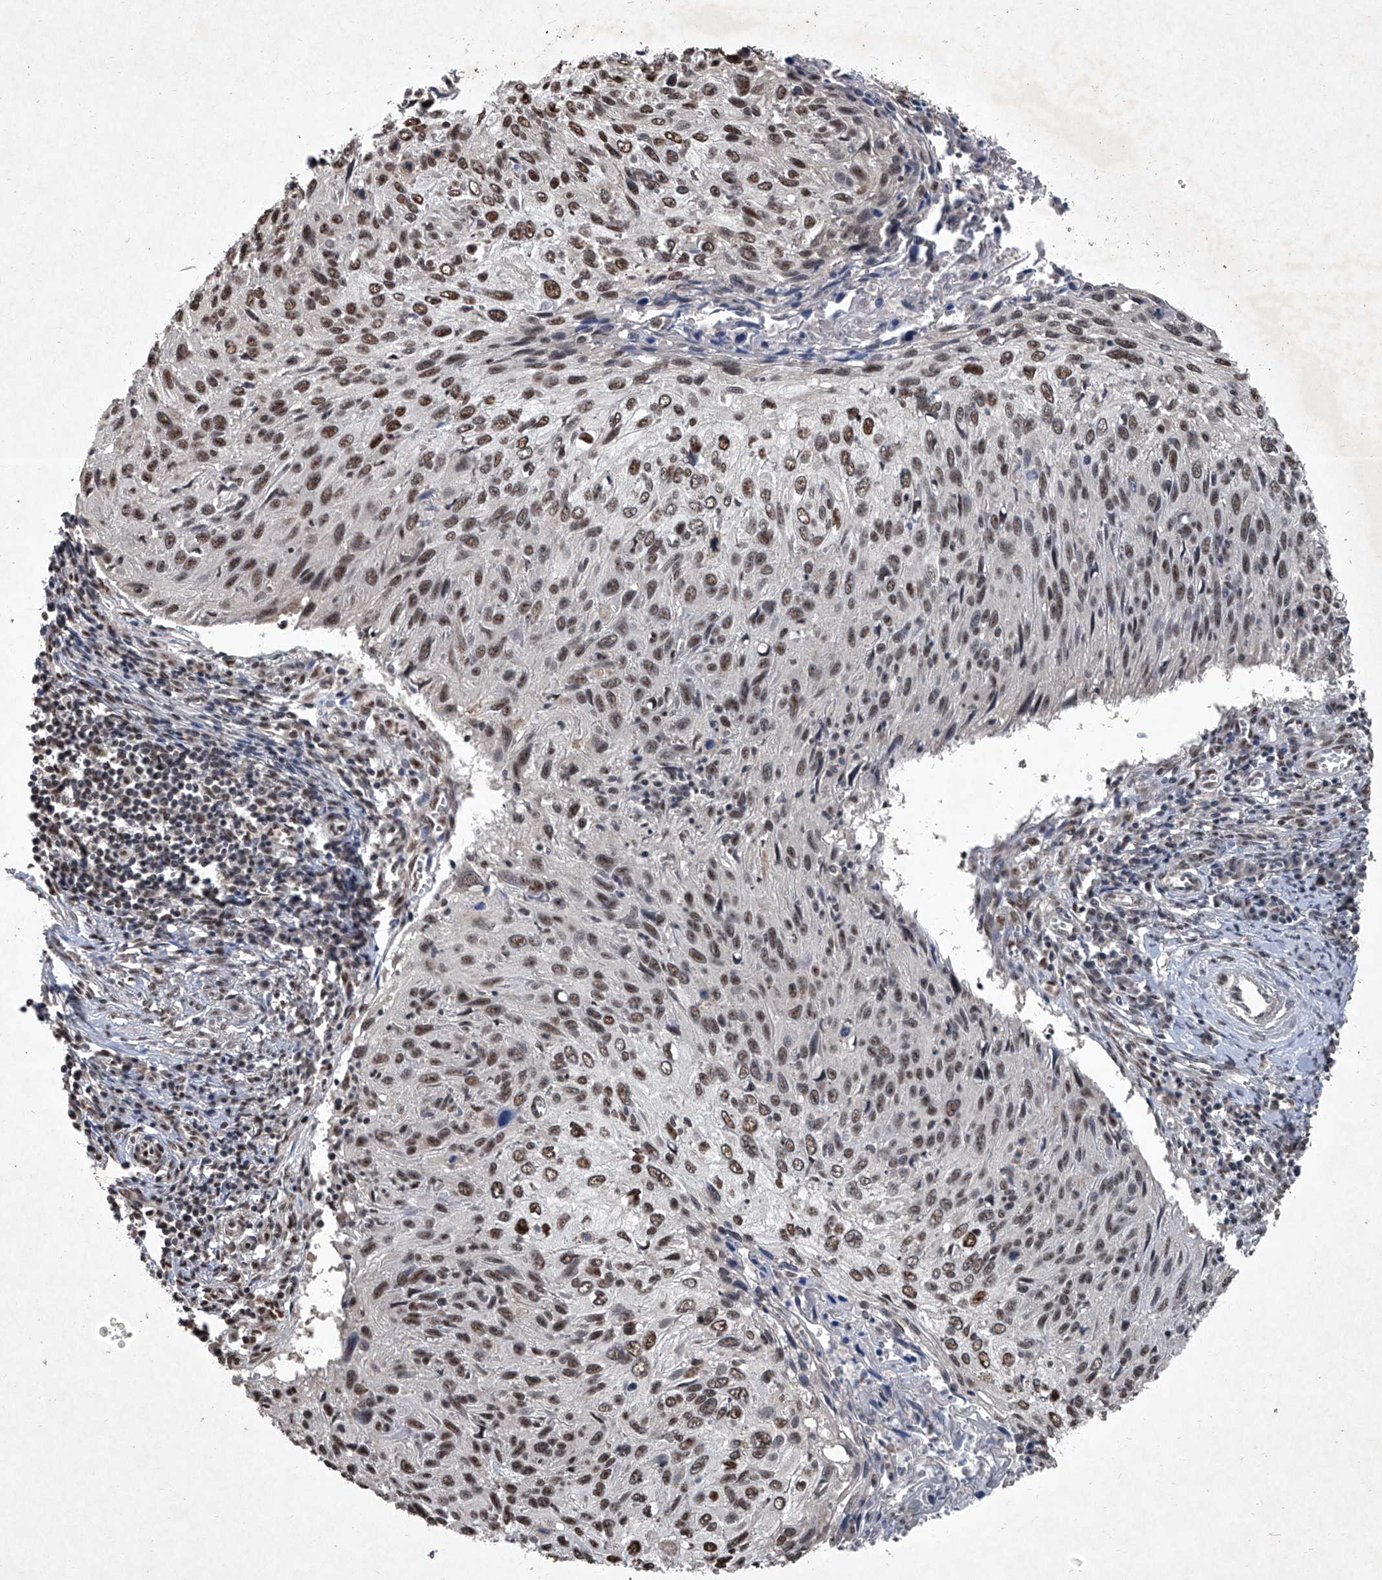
{"staining": {"intensity": "moderate", "quantity": ">75%", "location": "nuclear"}, "tissue": "cervical cancer", "cell_type": "Tumor cells", "image_type": "cancer", "snomed": [{"axis": "morphology", "description": "Squamous cell carcinoma, NOS"}, {"axis": "topography", "description": "Cervix"}], "caption": "This is a micrograph of IHC staining of squamous cell carcinoma (cervical), which shows moderate positivity in the nuclear of tumor cells.", "gene": "DDX39B", "patient": {"sex": "female", "age": 51}}